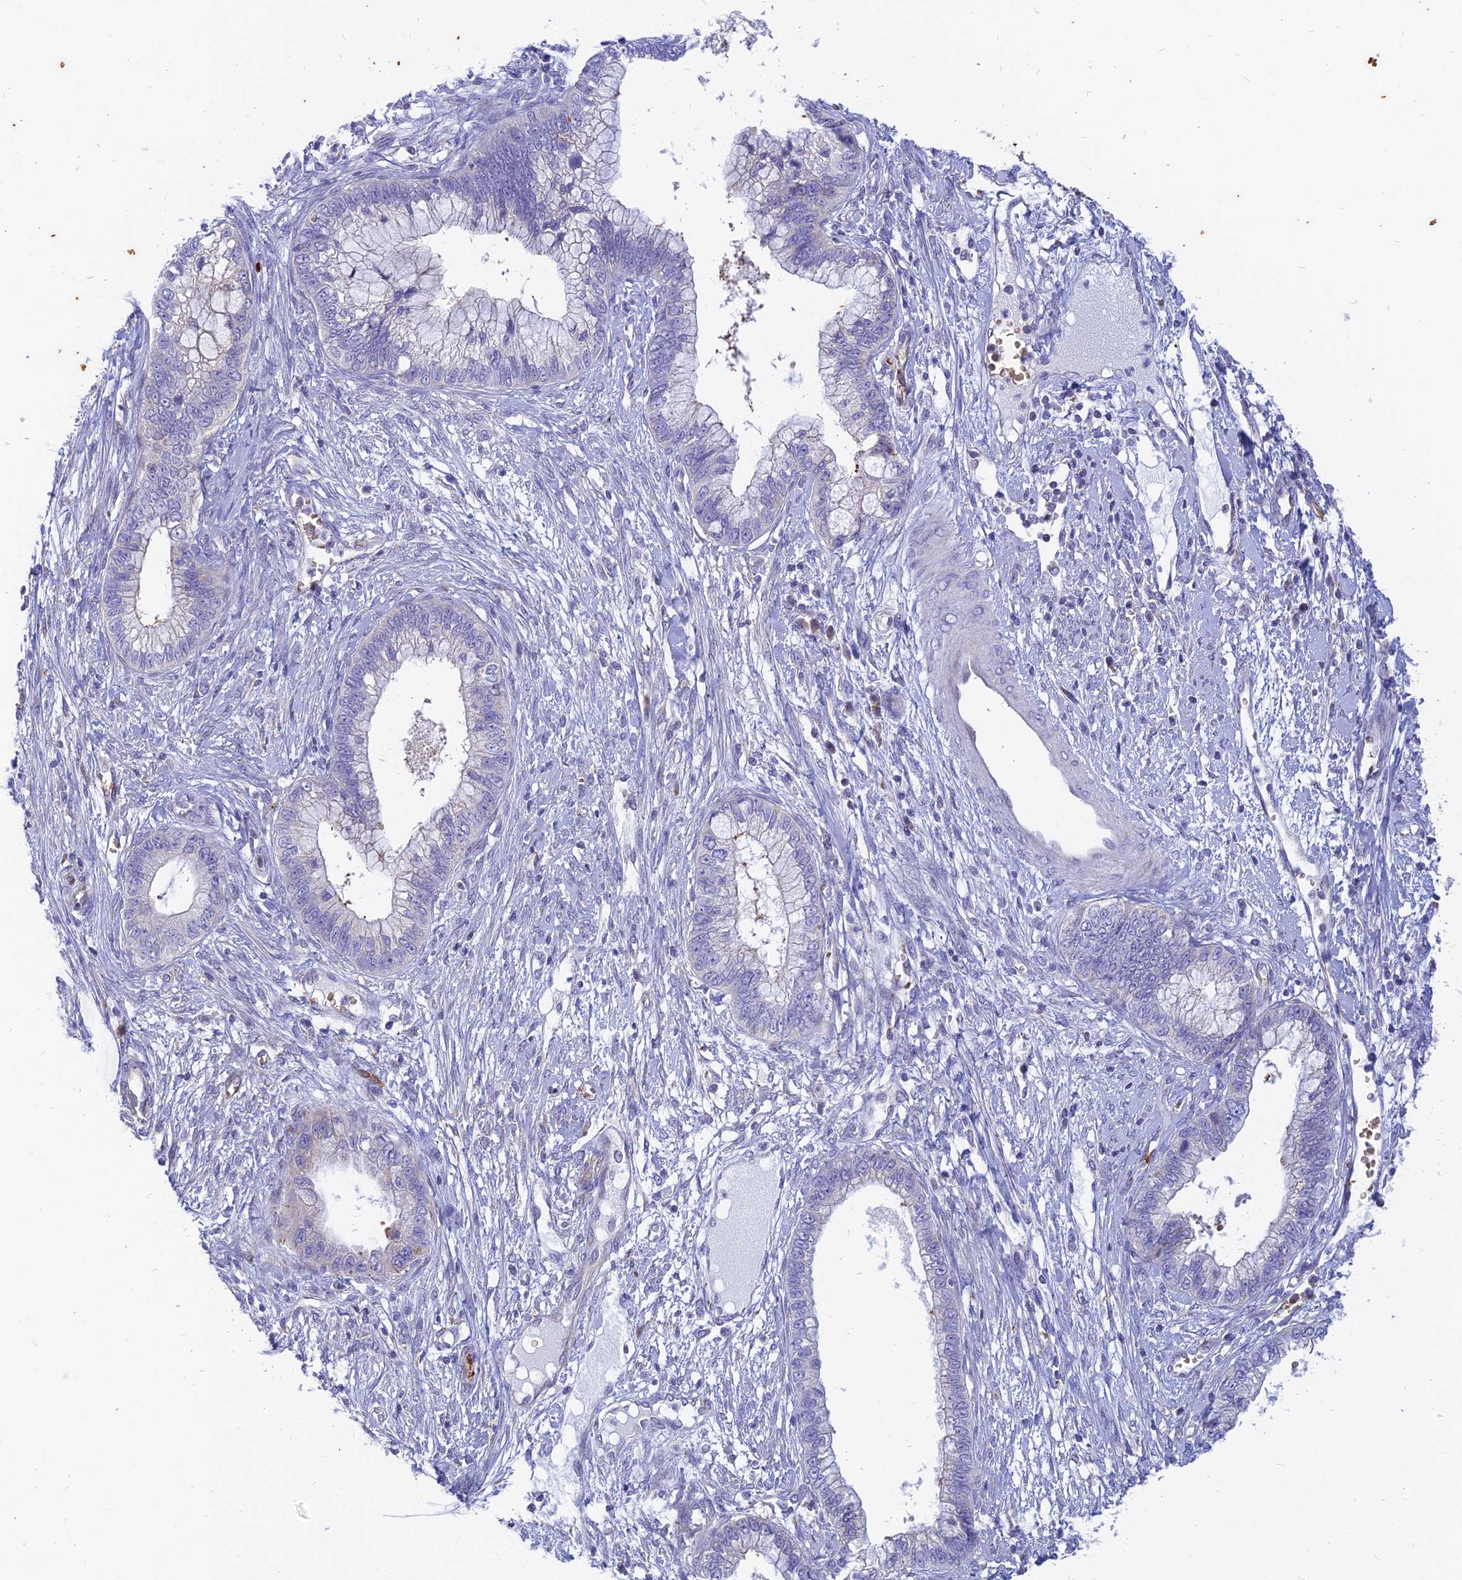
{"staining": {"intensity": "negative", "quantity": "none", "location": "none"}, "tissue": "cervical cancer", "cell_type": "Tumor cells", "image_type": "cancer", "snomed": [{"axis": "morphology", "description": "Adenocarcinoma, NOS"}, {"axis": "topography", "description": "Cervix"}], "caption": "Micrograph shows no protein positivity in tumor cells of cervical adenocarcinoma tissue. (IHC, brightfield microscopy, high magnification).", "gene": "HHAT", "patient": {"sex": "female", "age": 44}}